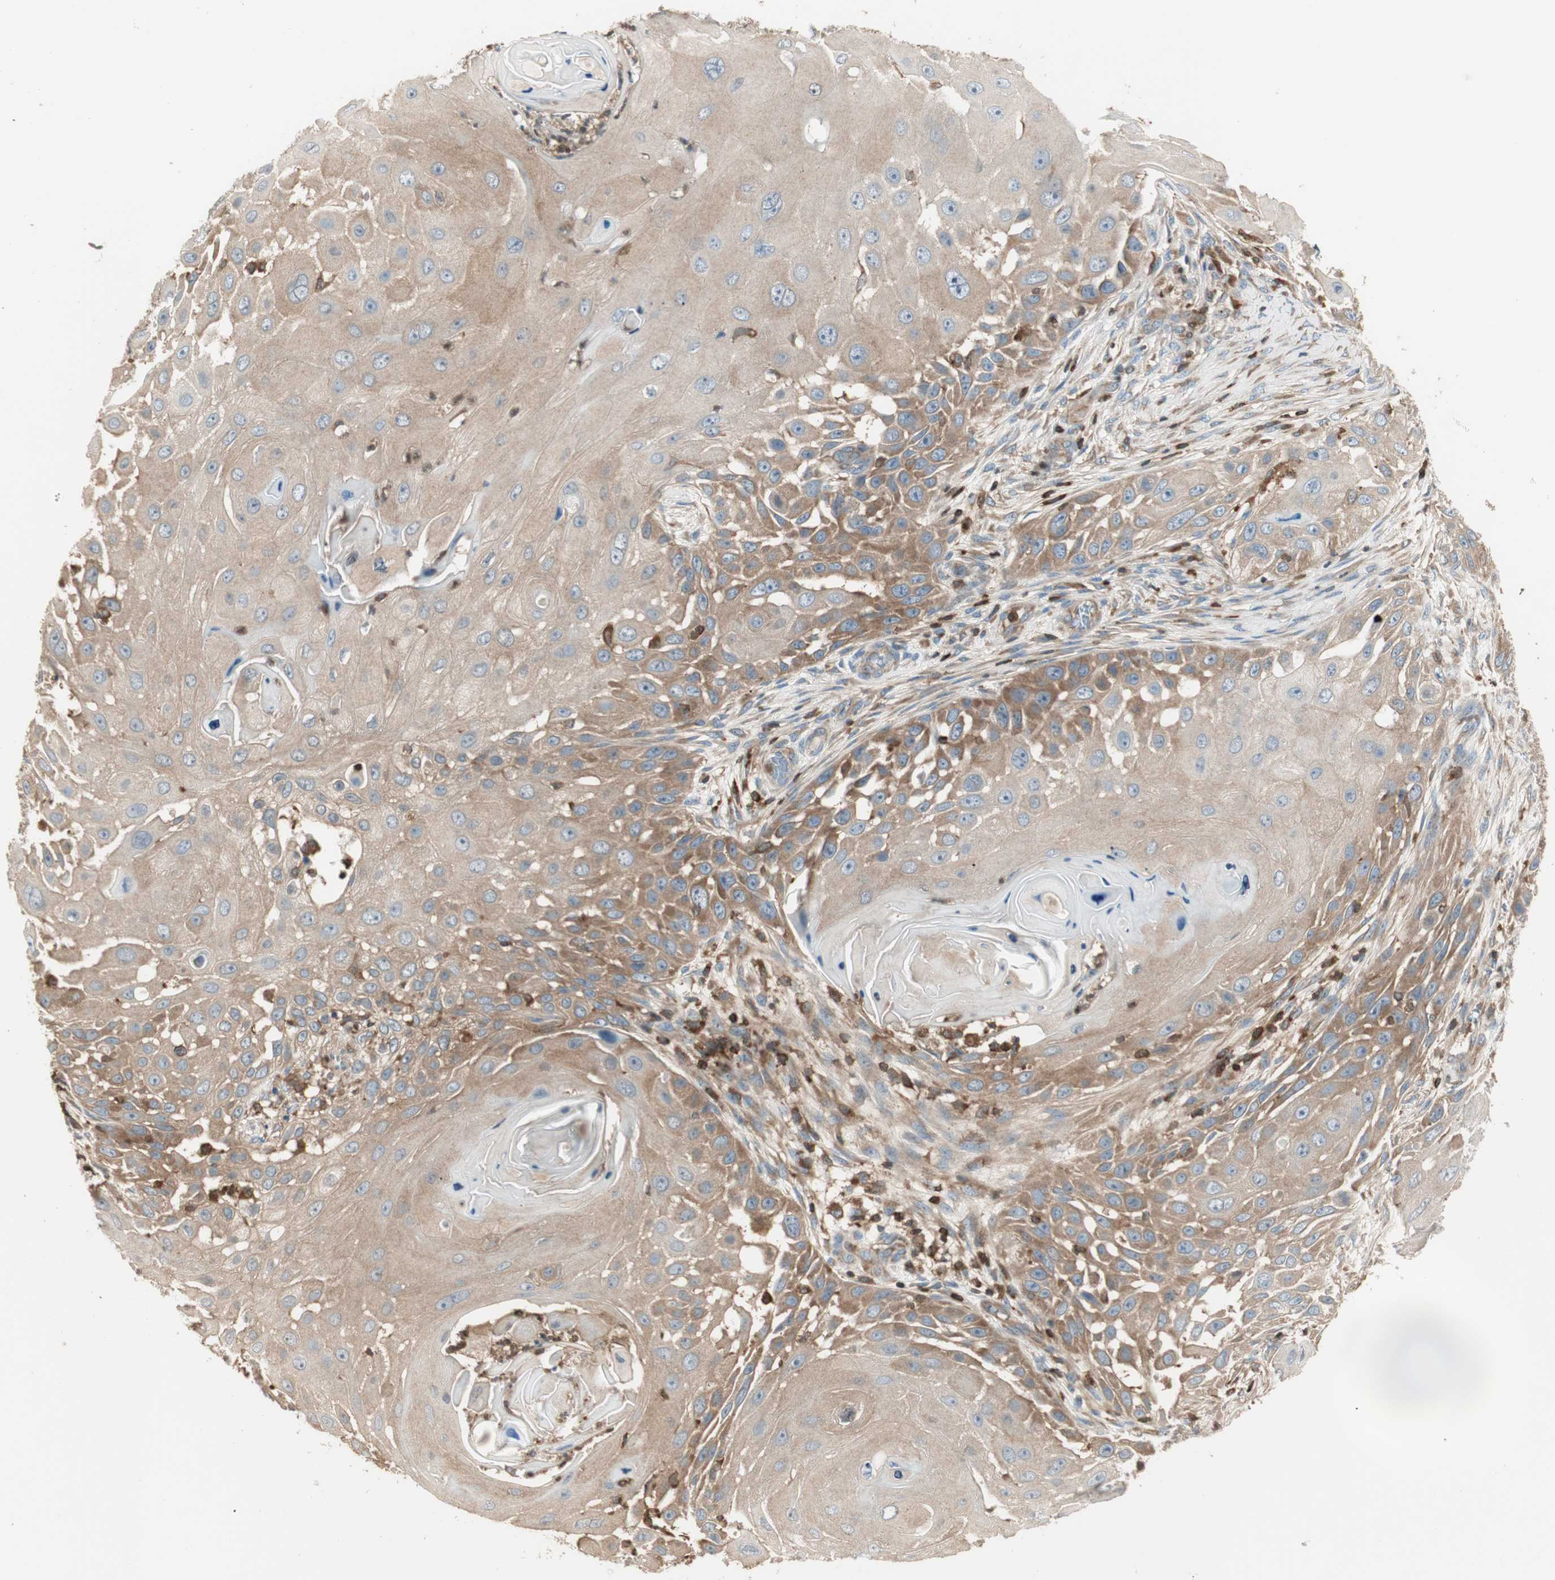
{"staining": {"intensity": "moderate", "quantity": "25%-75%", "location": "cytoplasmic/membranous"}, "tissue": "skin cancer", "cell_type": "Tumor cells", "image_type": "cancer", "snomed": [{"axis": "morphology", "description": "Squamous cell carcinoma, NOS"}, {"axis": "topography", "description": "Skin"}], "caption": "Brown immunohistochemical staining in human skin cancer exhibits moderate cytoplasmic/membranous positivity in approximately 25%-75% of tumor cells. The staining was performed using DAB, with brown indicating positive protein expression. Nuclei are stained blue with hematoxylin.", "gene": "CRLF3", "patient": {"sex": "female", "age": 44}}